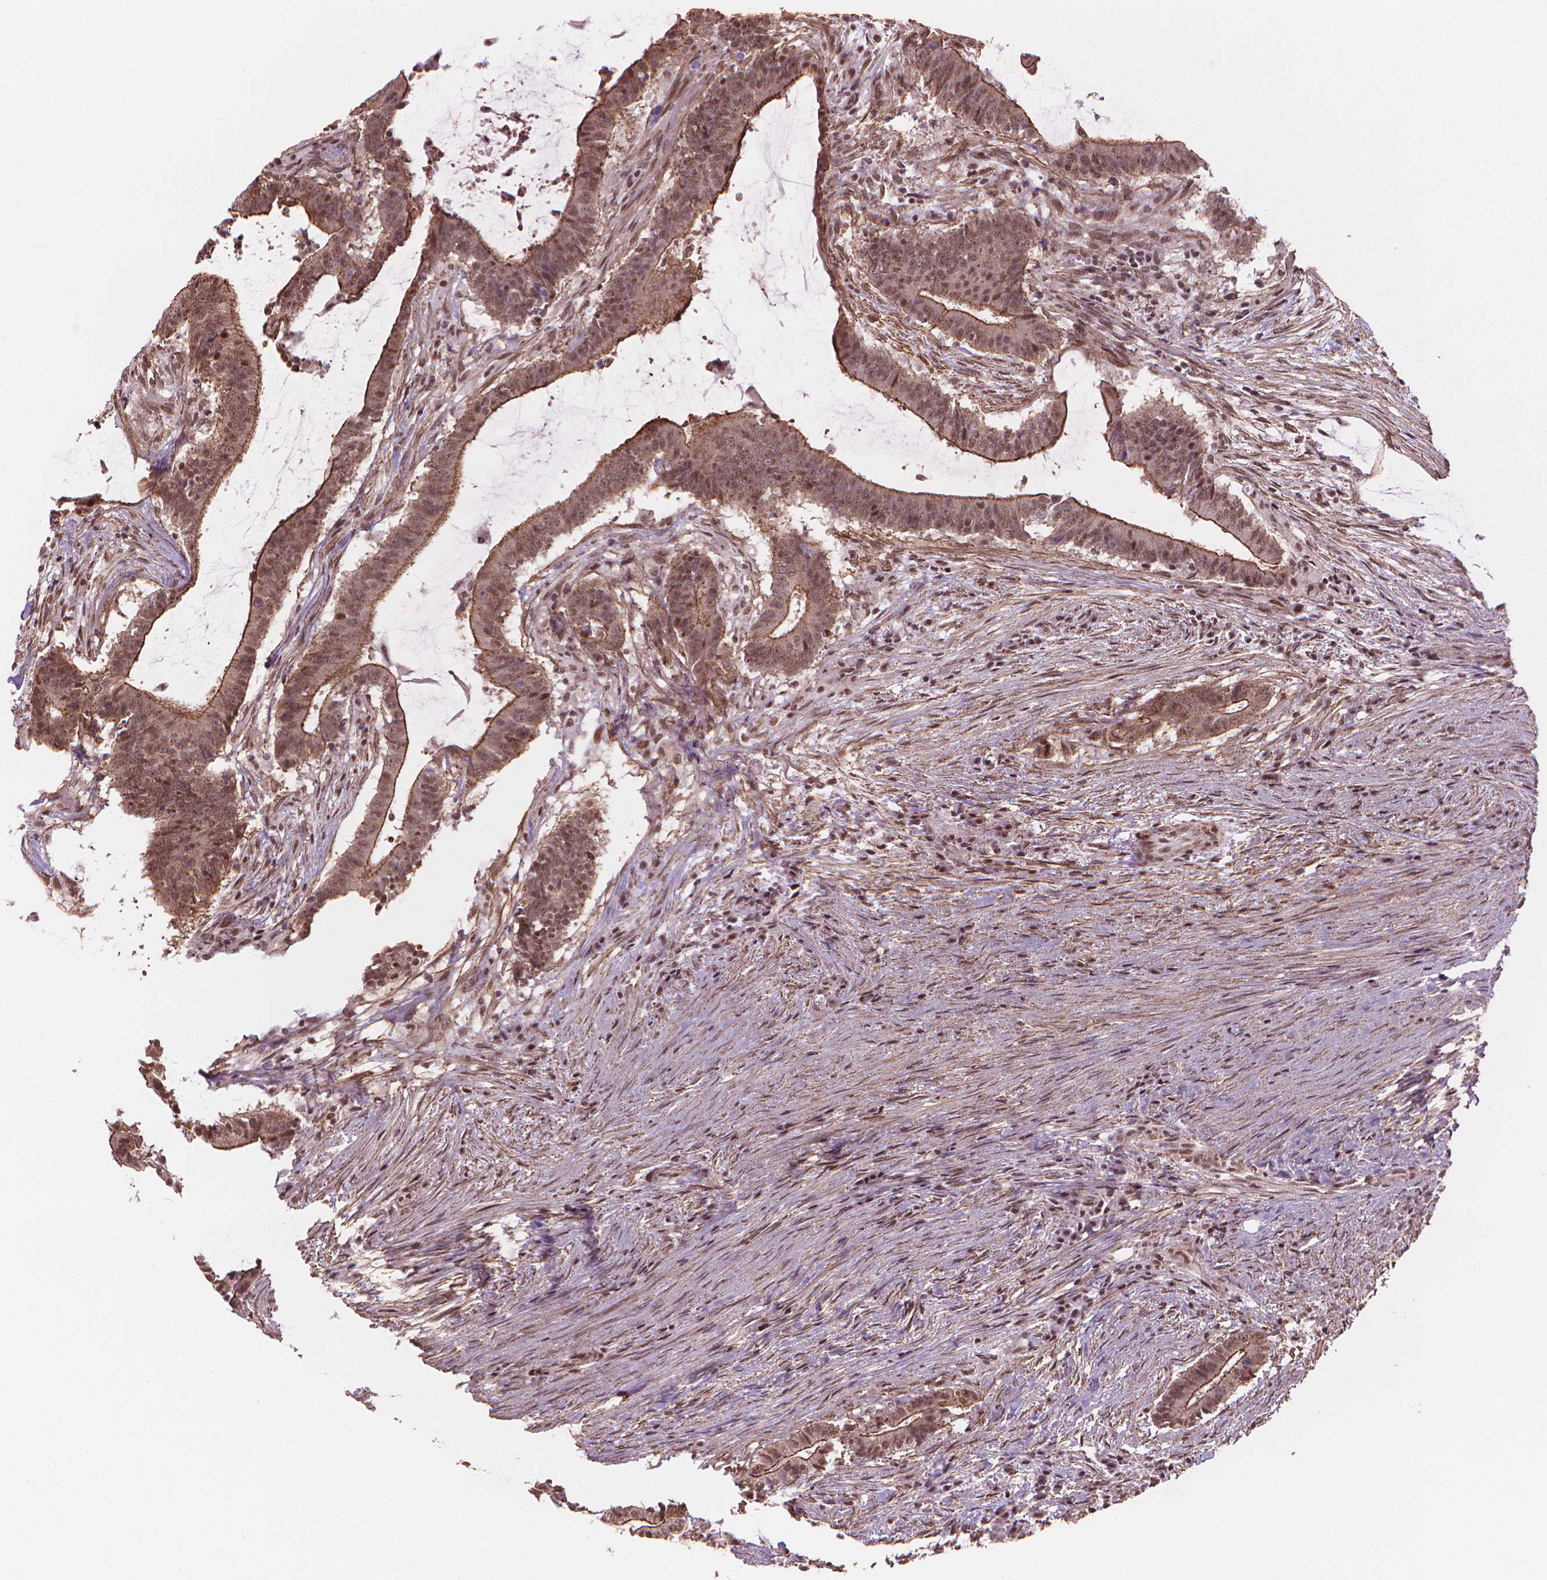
{"staining": {"intensity": "moderate", "quantity": ">75%", "location": "cytoplasmic/membranous,nuclear"}, "tissue": "colorectal cancer", "cell_type": "Tumor cells", "image_type": "cancer", "snomed": [{"axis": "morphology", "description": "Adenocarcinoma, NOS"}, {"axis": "topography", "description": "Colon"}], "caption": "The image displays immunohistochemical staining of colorectal cancer (adenocarcinoma). There is moderate cytoplasmic/membranous and nuclear expression is identified in about >75% of tumor cells. The protein is stained brown, and the nuclei are stained in blue (DAB IHC with brightfield microscopy, high magnification).", "gene": "HOXD4", "patient": {"sex": "female", "age": 43}}